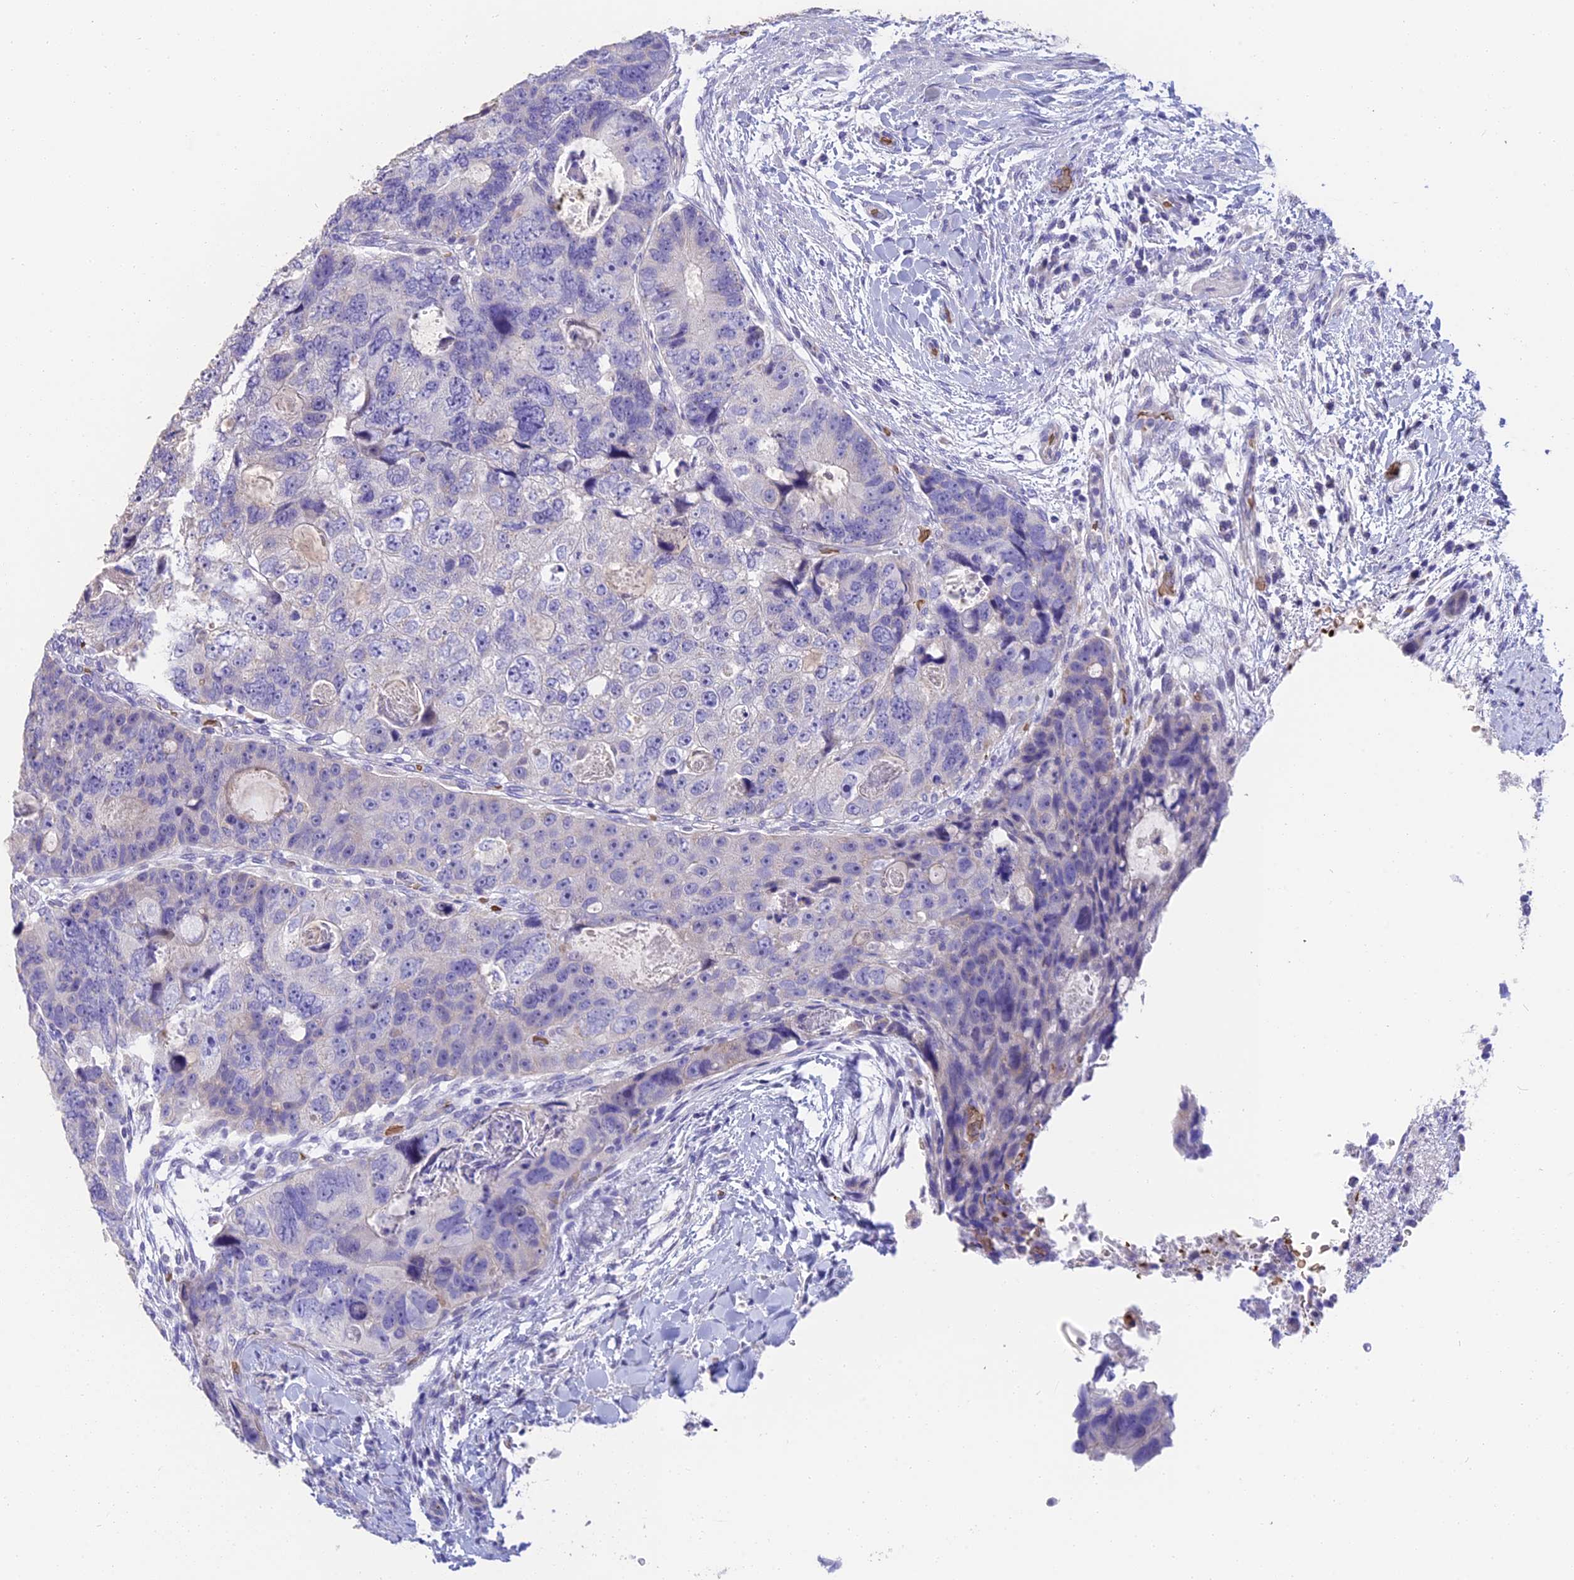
{"staining": {"intensity": "negative", "quantity": "none", "location": "none"}, "tissue": "colorectal cancer", "cell_type": "Tumor cells", "image_type": "cancer", "snomed": [{"axis": "morphology", "description": "Adenocarcinoma, NOS"}, {"axis": "topography", "description": "Rectum"}], "caption": "IHC micrograph of neoplastic tissue: adenocarcinoma (colorectal) stained with DAB (3,3'-diaminobenzidine) demonstrates no significant protein positivity in tumor cells.", "gene": "TNNC2", "patient": {"sex": "male", "age": 59}}